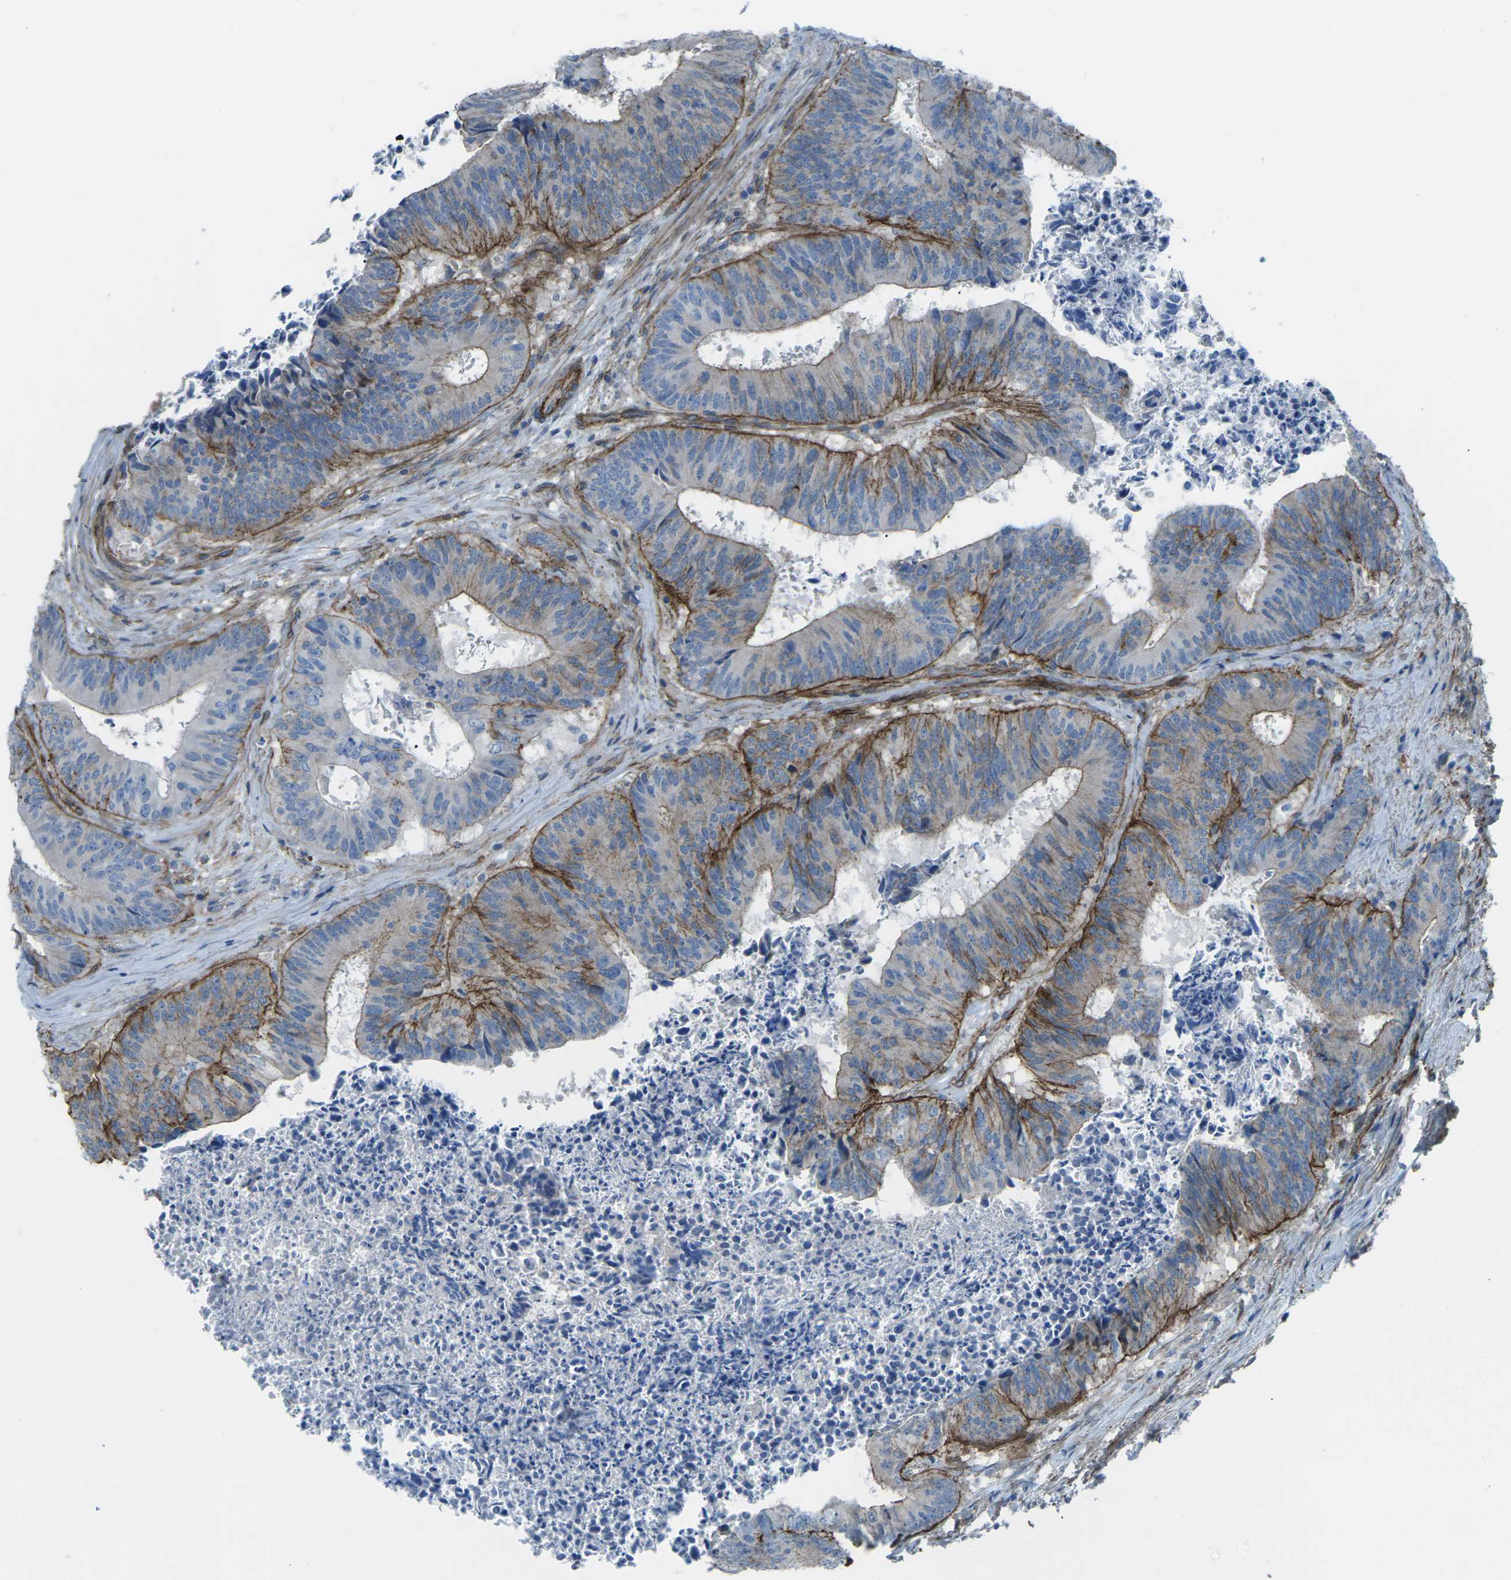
{"staining": {"intensity": "moderate", "quantity": "<25%", "location": "cytoplasmic/membranous"}, "tissue": "colorectal cancer", "cell_type": "Tumor cells", "image_type": "cancer", "snomed": [{"axis": "morphology", "description": "Adenocarcinoma, NOS"}, {"axis": "topography", "description": "Rectum"}], "caption": "Immunohistochemical staining of human colorectal cancer shows low levels of moderate cytoplasmic/membranous protein expression in approximately <25% of tumor cells. The staining was performed using DAB, with brown indicating positive protein expression. Nuclei are stained blue with hematoxylin.", "gene": "UTRN", "patient": {"sex": "male", "age": 72}}